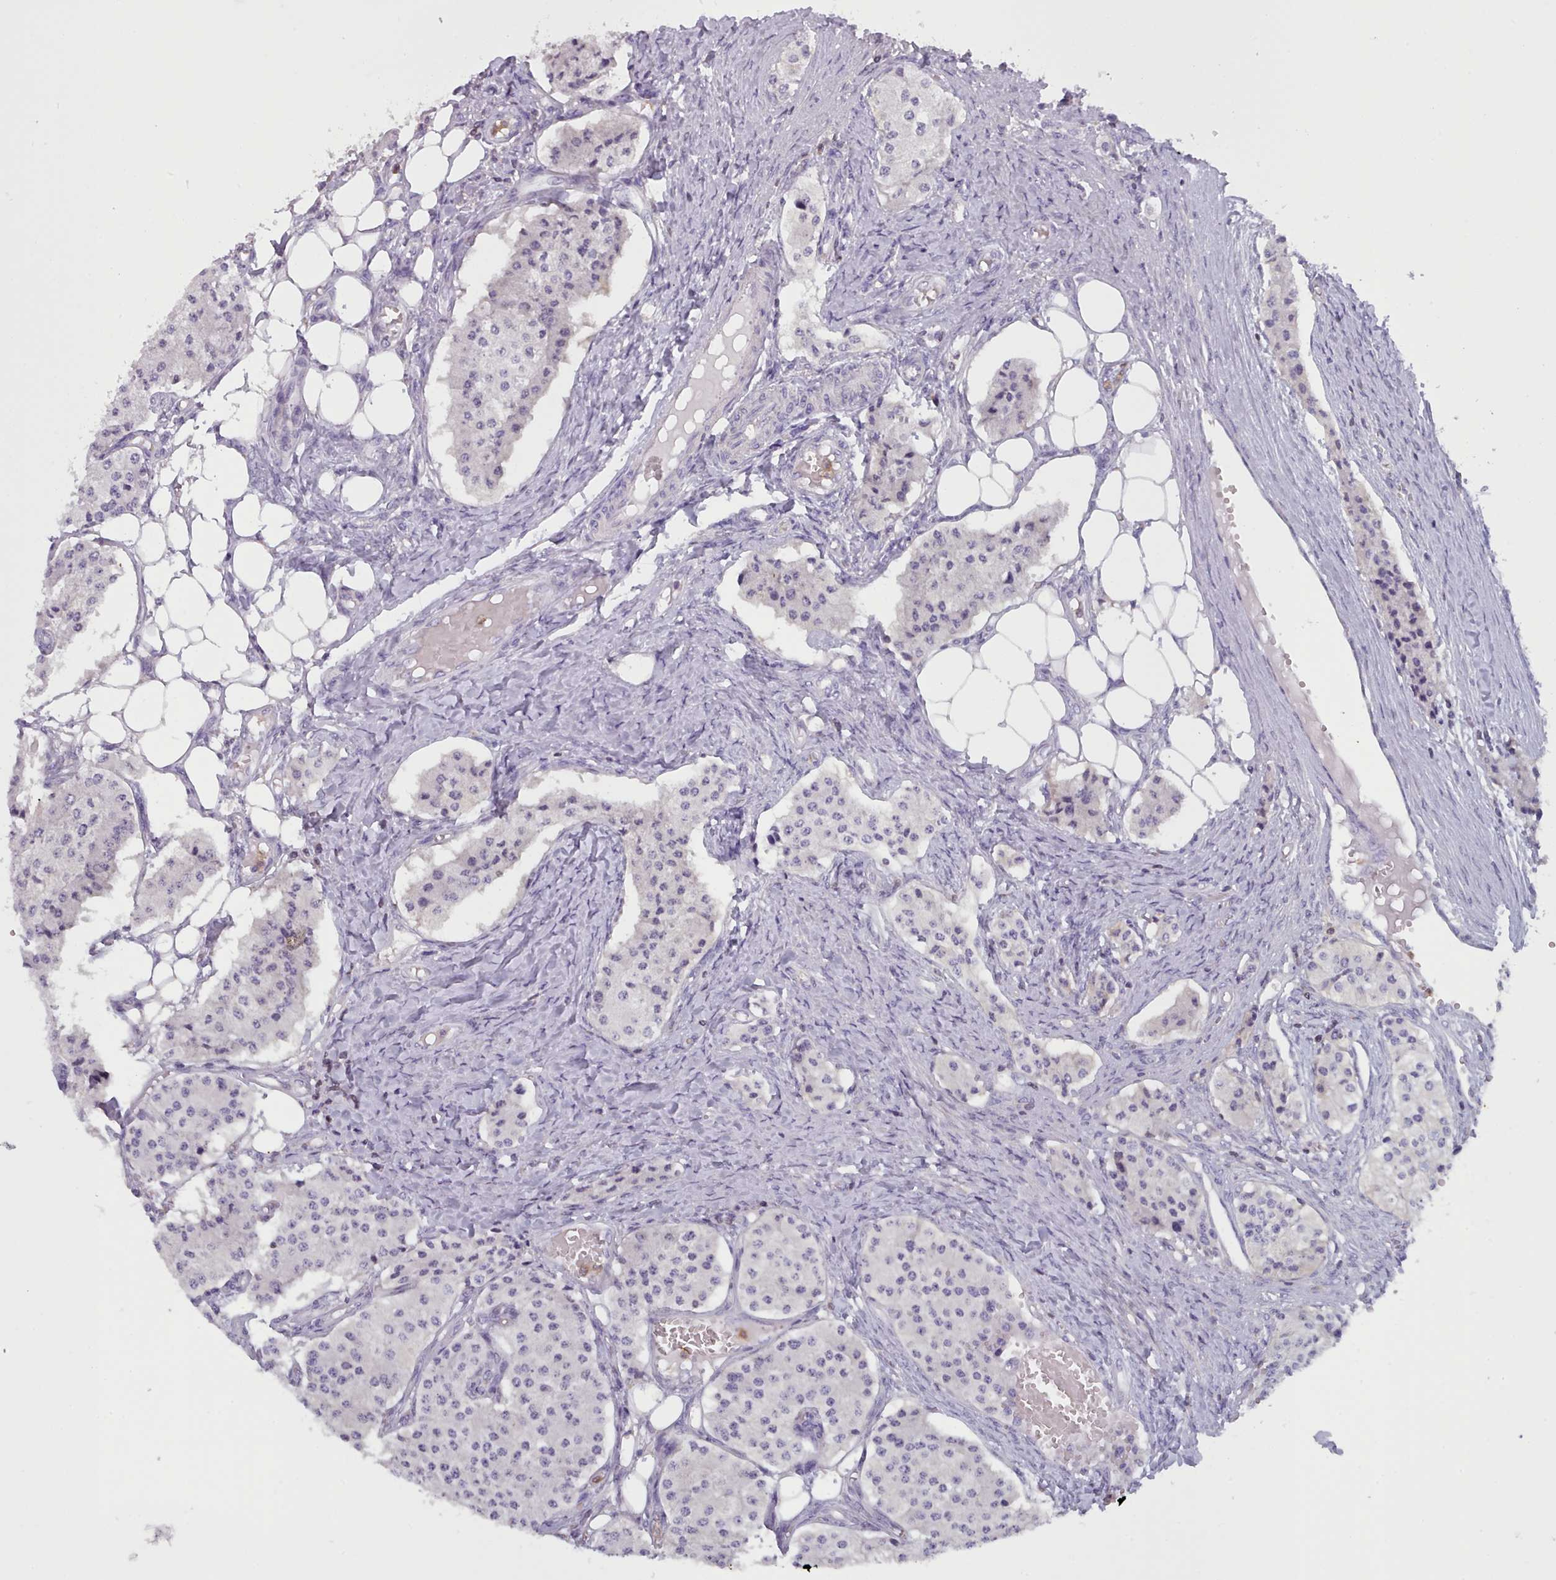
{"staining": {"intensity": "negative", "quantity": "none", "location": "none"}, "tissue": "carcinoid", "cell_type": "Tumor cells", "image_type": "cancer", "snomed": [{"axis": "morphology", "description": "Carcinoid, malignant, NOS"}, {"axis": "topography", "description": "Colon"}], "caption": "Tumor cells show no significant protein positivity in malignant carcinoid.", "gene": "RAC2", "patient": {"sex": "female", "age": 52}}